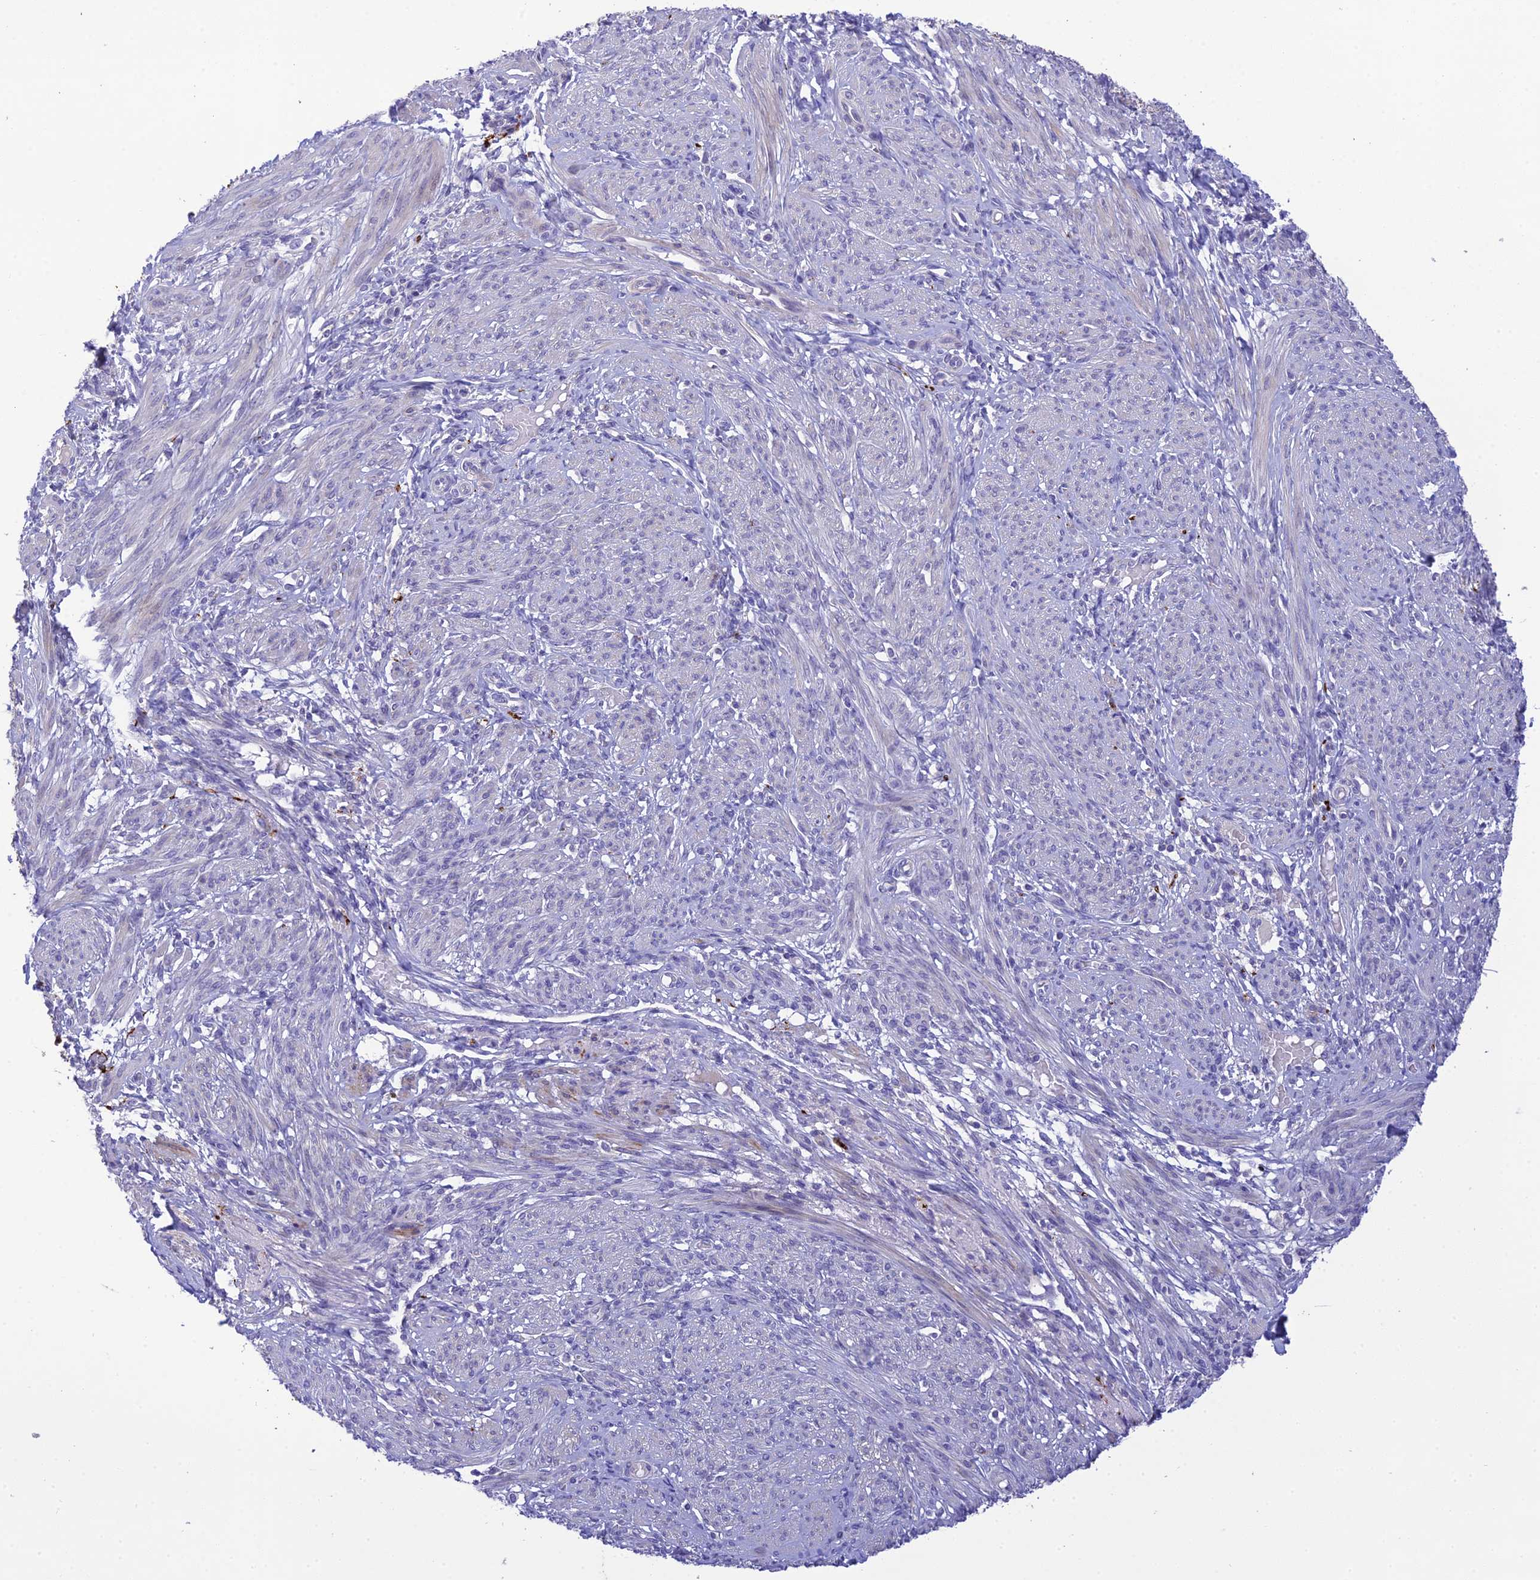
{"staining": {"intensity": "negative", "quantity": "none", "location": "none"}, "tissue": "smooth muscle", "cell_type": "Smooth muscle cells", "image_type": "normal", "snomed": [{"axis": "morphology", "description": "Normal tissue, NOS"}, {"axis": "topography", "description": "Smooth muscle"}], "caption": "Smooth muscle cells show no significant protein staining in normal smooth muscle. (DAB (3,3'-diaminobenzidine) immunohistochemistry (IHC), high magnification).", "gene": "XPO7", "patient": {"sex": "female", "age": 39}}